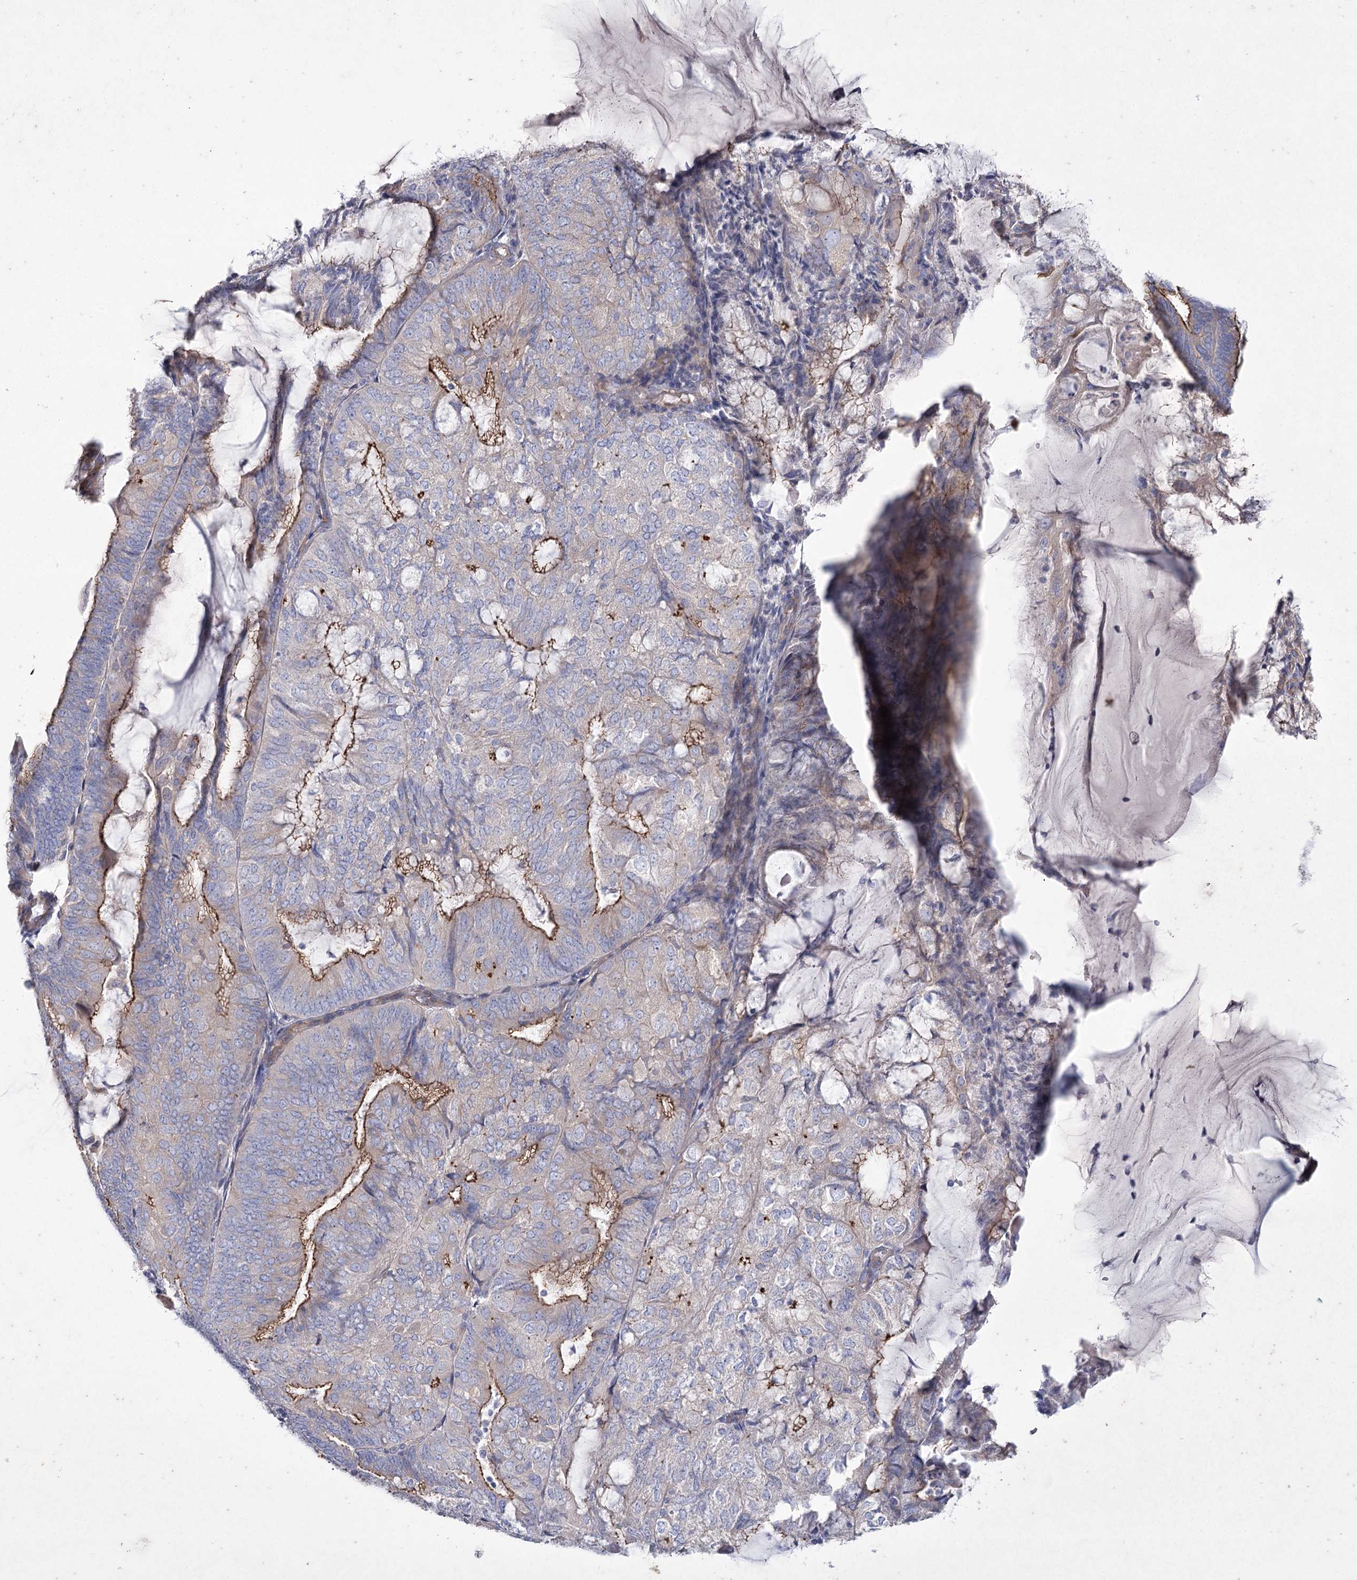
{"staining": {"intensity": "moderate", "quantity": "25%-75%", "location": "cytoplasmic/membranous"}, "tissue": "endometrial cancer", "cell_type": "Tumor cells", "image_type": "cancer", "snomed": [{"axis": "morphology", "description": "Adenocarcinoma, NOS"}, {"axis": "topography", "description": "Endometrium"}], "caption": "IHC micrograph of neoplastic tissue: human endometrial cancer (adenocarcinoma) stained using IHC displays medium levels of moderate protein expression localized specifically in the cytoplasmic/membranous of tumor cells, appearing as a cytoplasmic/membranous brown color.", "gene": "LDLRAD3", "patient": {"sex": "female", "age": 81}}